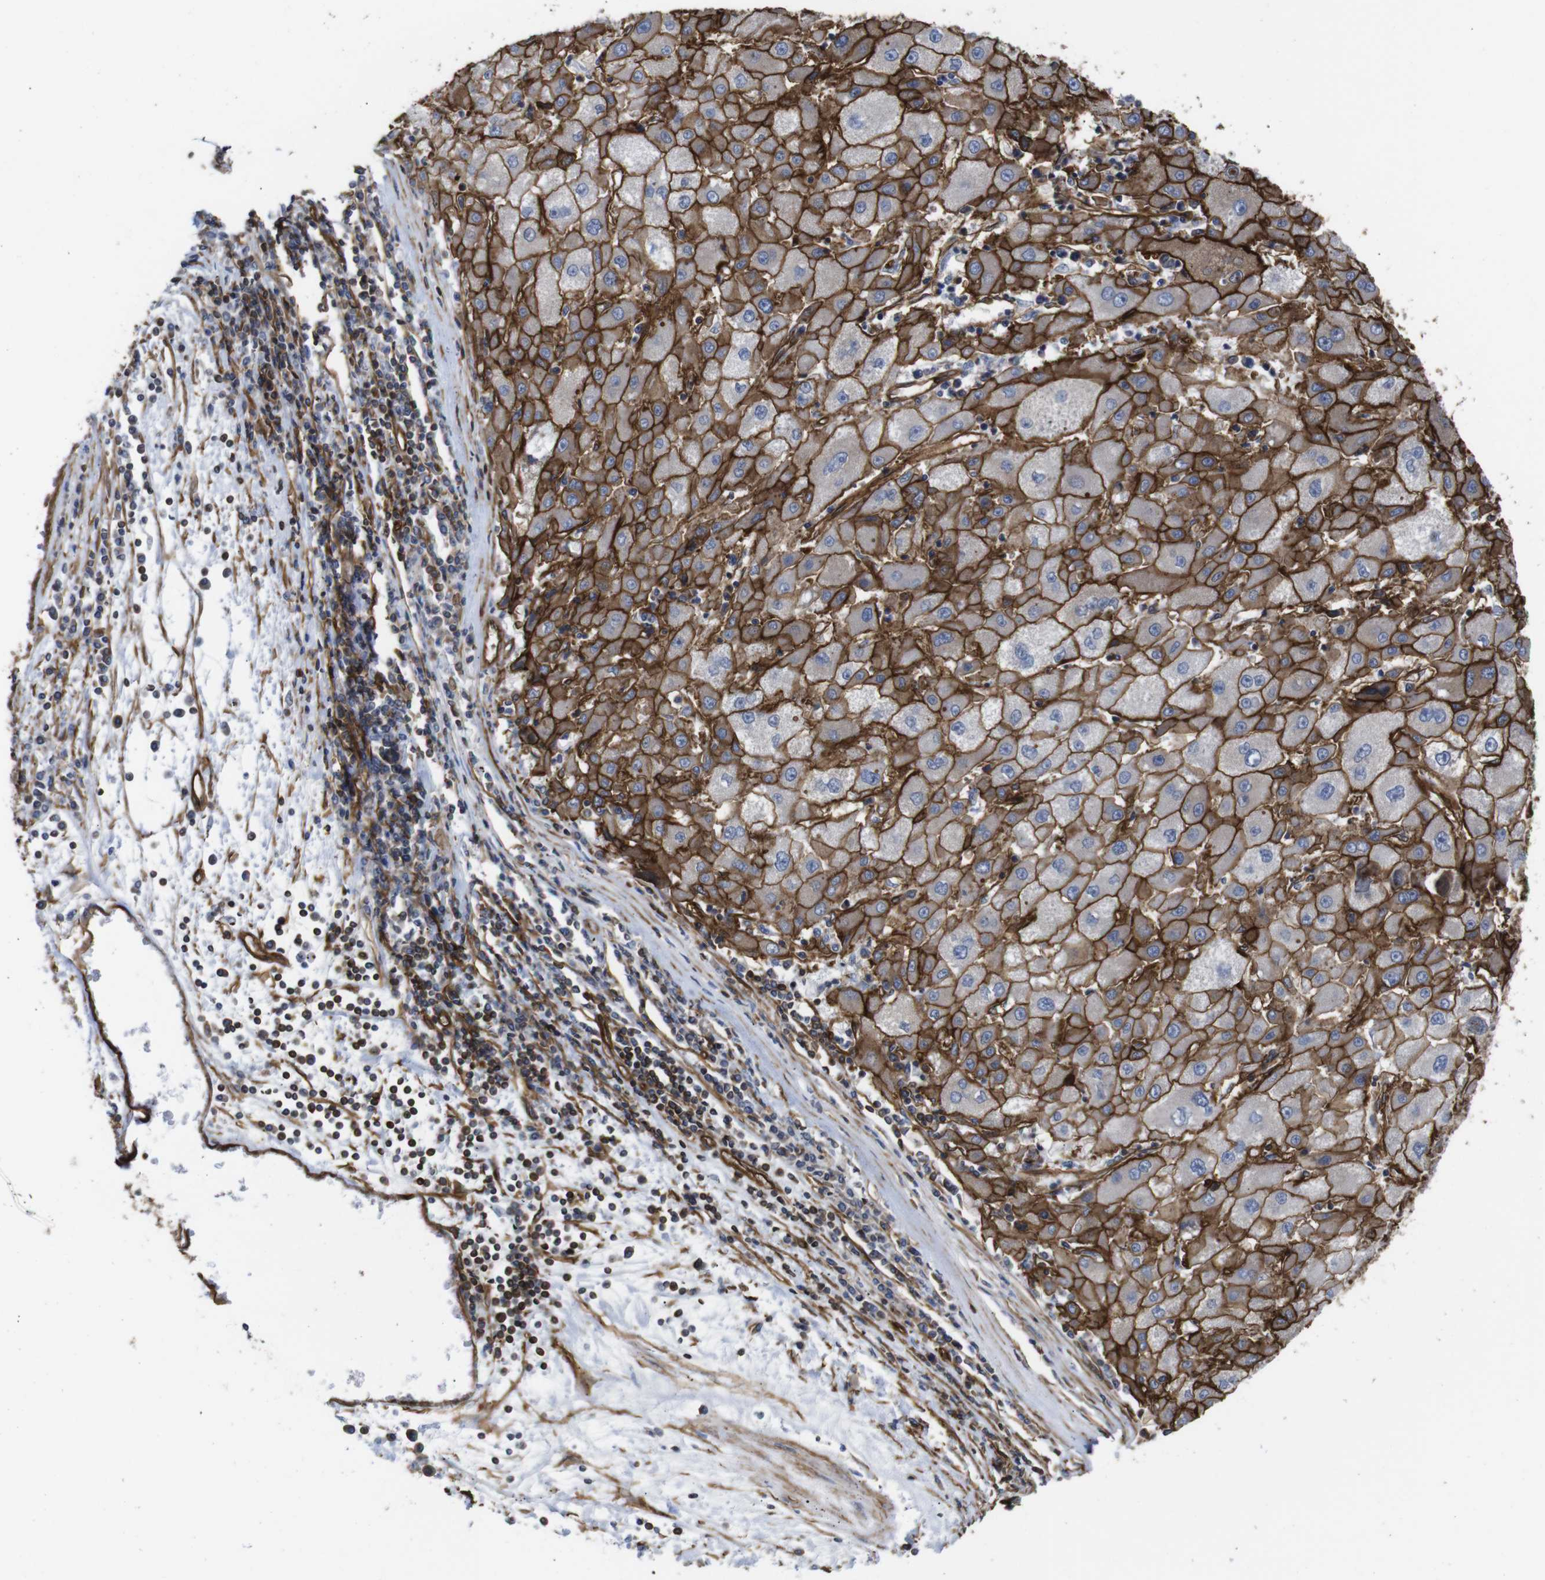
{"staining": {"intensity": "moderate", "quantity": ">75%", "location": "cytoplasmic/membranous"}, "tissue": "liver cancer", "cell_type": "Tumor cells", "image_type": "cancer", "snomed": [{"axis": "morphology", "description": "Carcinoma, Hepatocellular, NOS"}, {"axis": "topography", "description": "Liver"}], "caption": "Immunohistochemistry of human liver cancer displays medium levels of moderate cytoplasmic/membranous expression in about >75% of tumor cells.", "gene": "SPTBN1", "patient": {"sex": "male", "age": 72}}